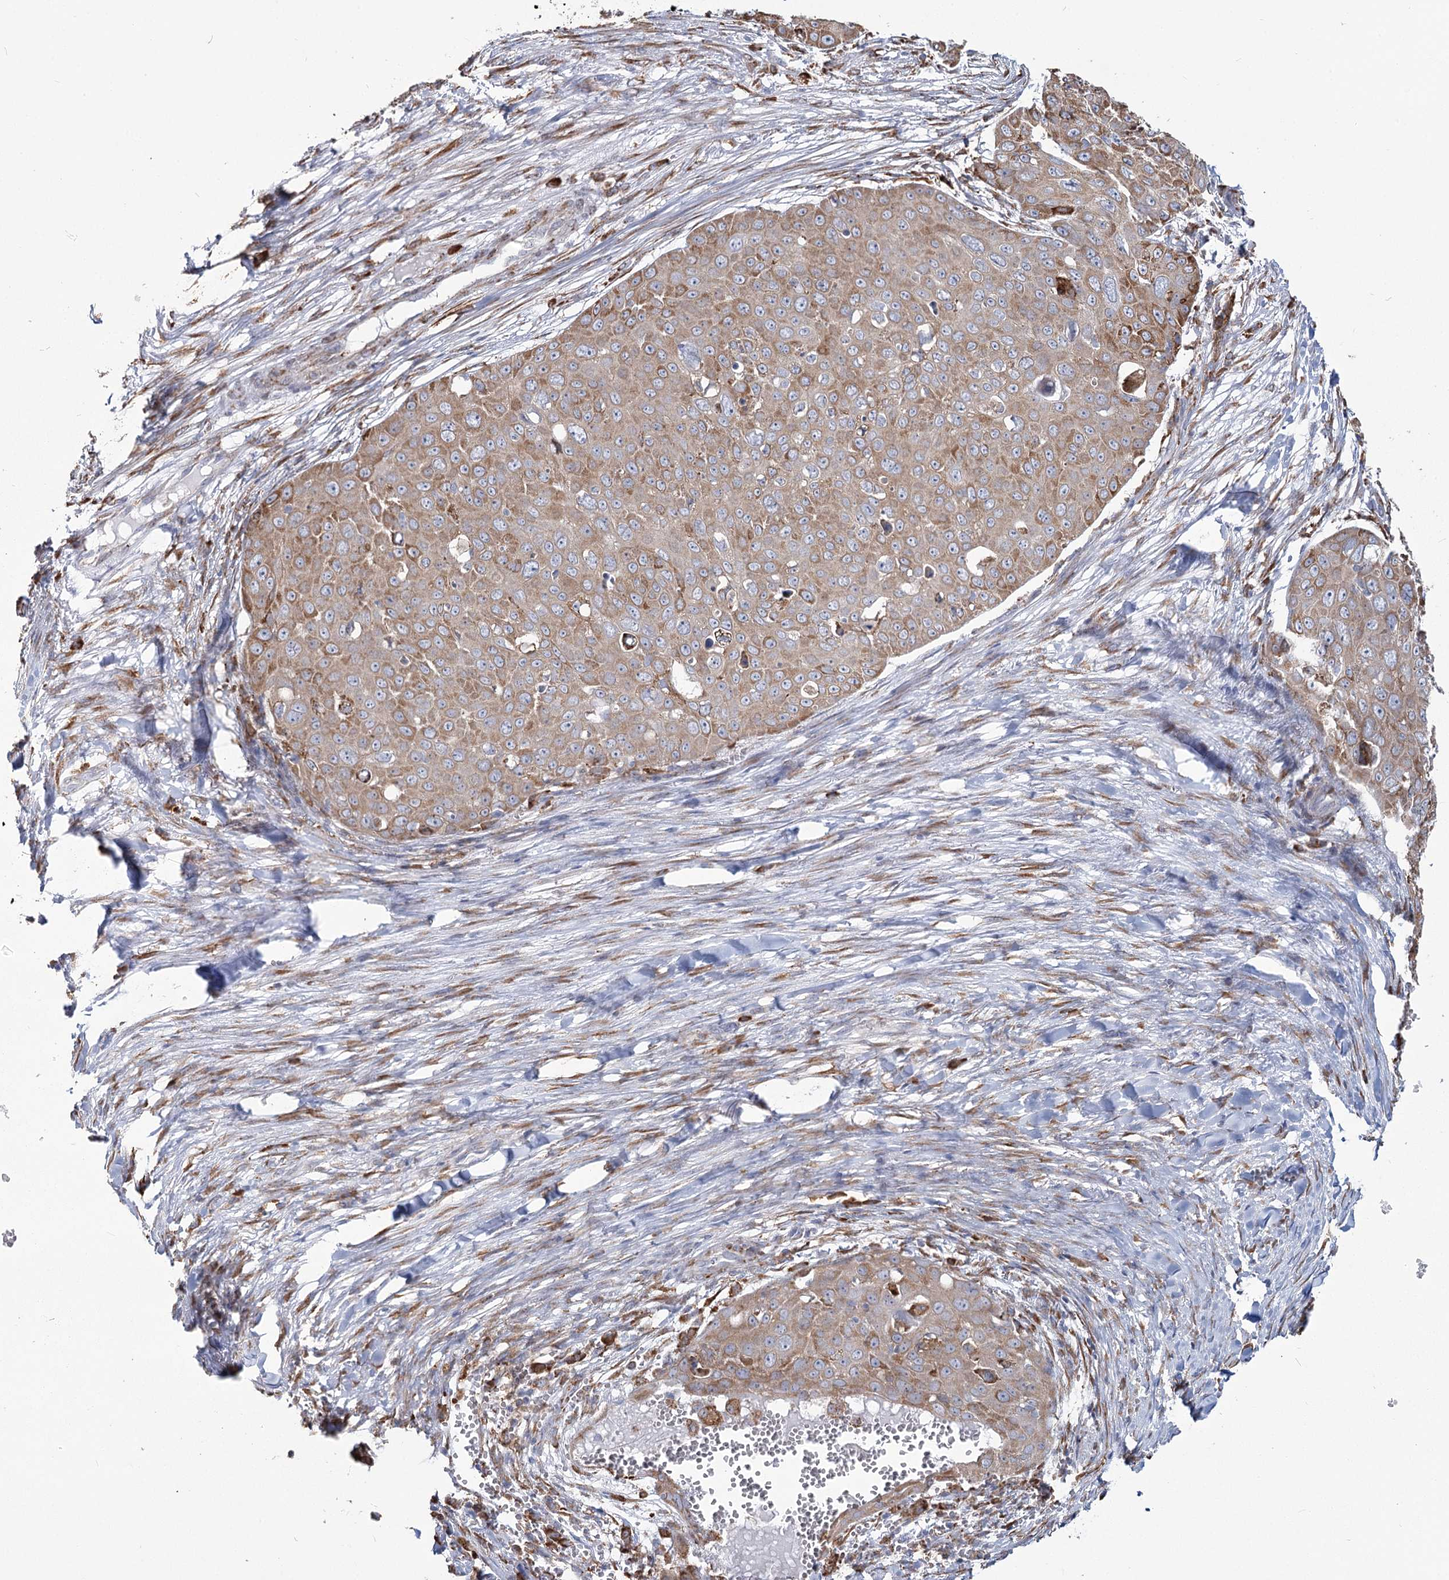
{"staining": {"intensity": "moderate", "quantity": ">75%", "location": "cytoplasmic/membranous"}, "tissue": "skin cancer", "cell_type": "Tumor cells", "image_type": "cancer", "snomed": [{"axis": "morphology", "description": "Squamous cell carcinoma, NOS"}, {"axis": "topography", "description": "Skin"}], "caption": "Skin cancer (squamous cell carcinoma) stained with DAB immunohistochemistry (IHC) demonstrates medium levels of moderate cytoplasmic/membranous expression in approximately >75% of tumor cells.", "gene": "ZCCHC9", "patient": {"sex": "male", "age": 71}}